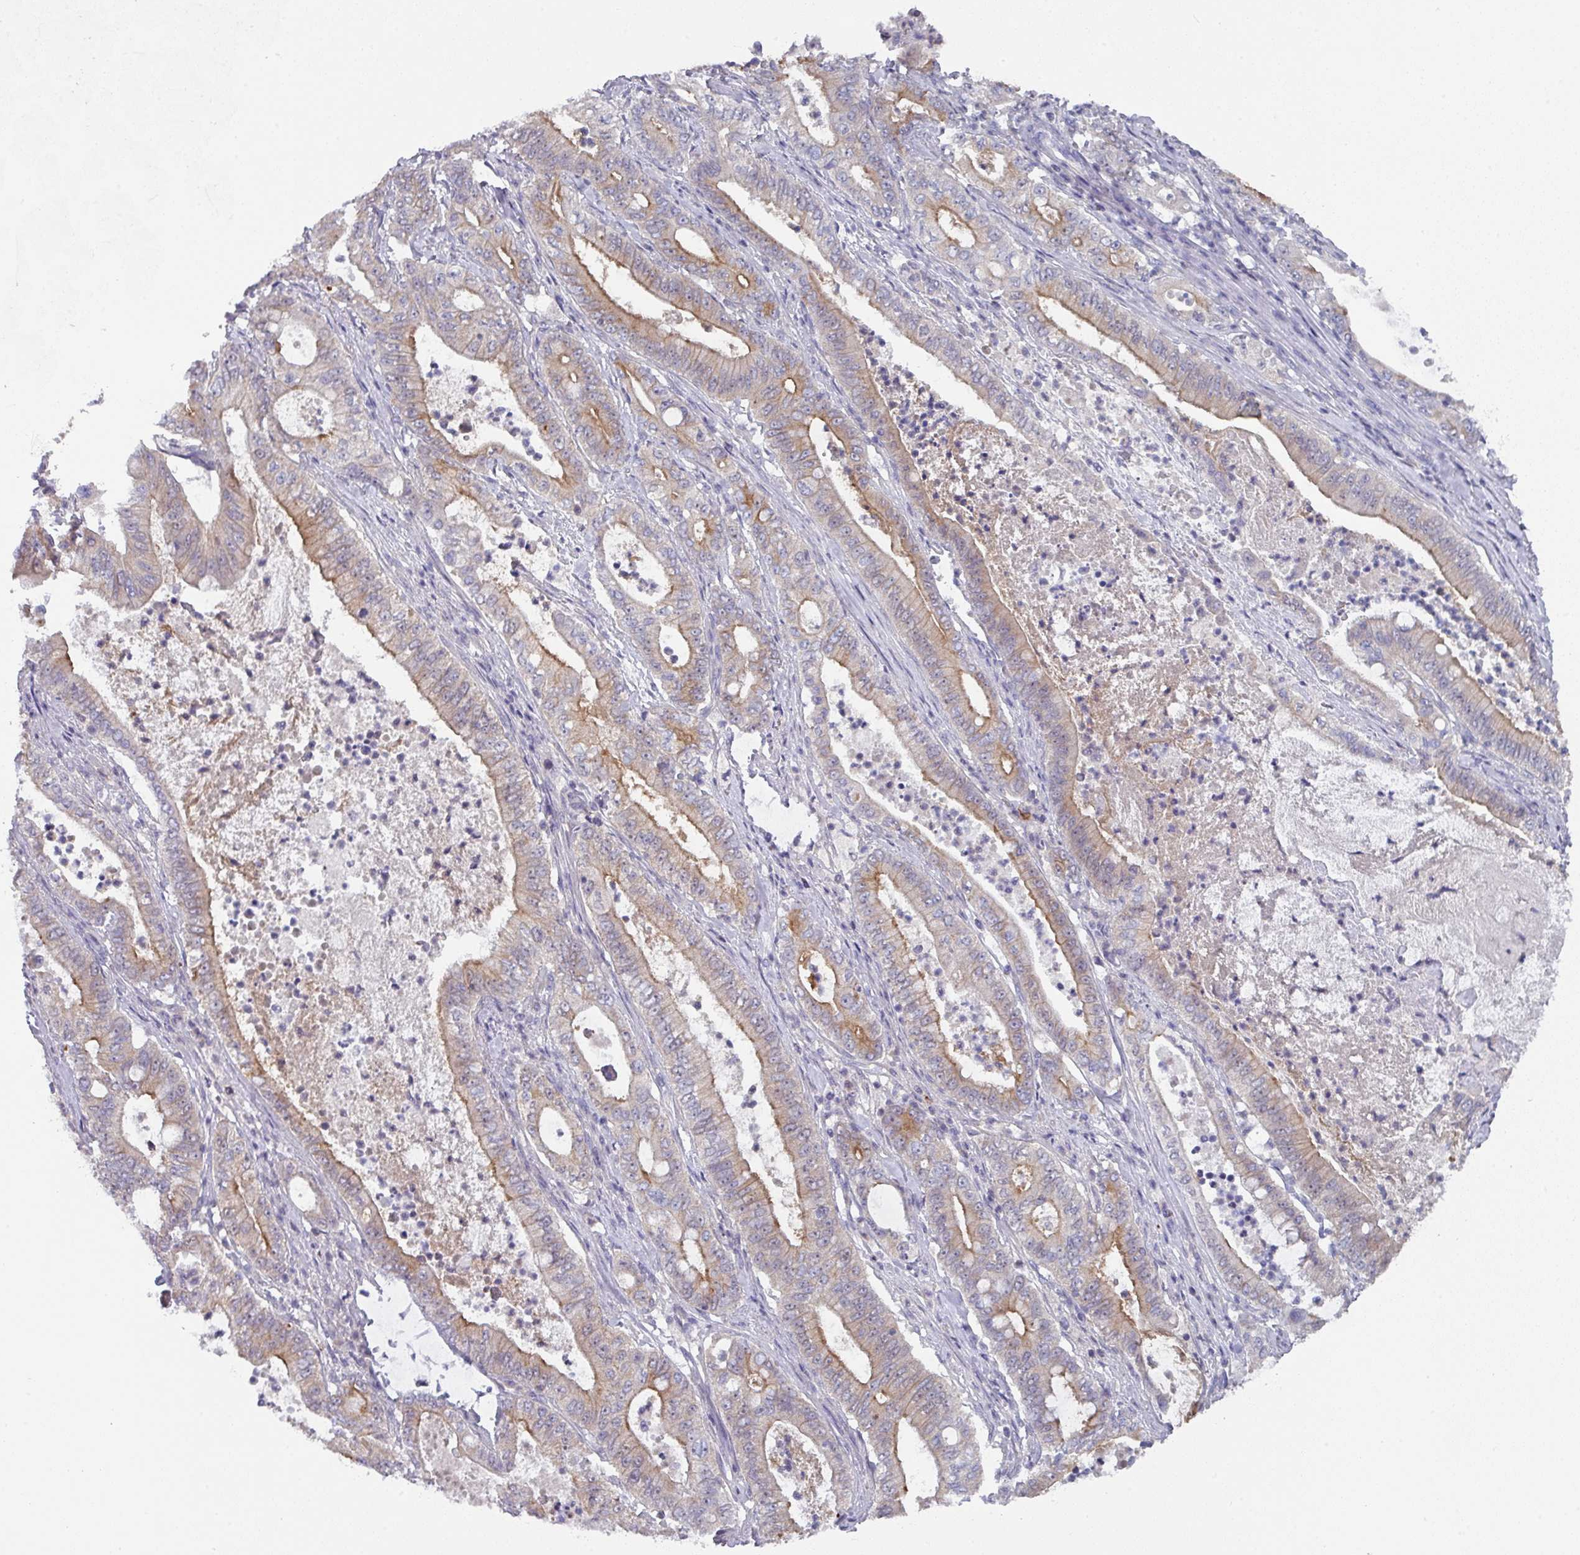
{"staining": {"intensity": "moderate", "quantity": "25%-75%", "location": "cytoplasmic/membranous"}, "tissue": "pancreatic cancer", "cell_type": "Tumor cells", "image_type": "cancer", "snomed": [{"axis": "morphology", "description": "Adenocarcinoma, NOS"}, {"axis": "topography", "description": "Pancreas"}], "caption": "The image exhibits immunohistochemical staining of pancreatic adenocarcinoma. There is moderate cytoplasmic/membranous expression is present in about 25%-75% of tumor cells.", "gene": "DCAF12L2", "patient": {"sex": "male", "age": 71}}